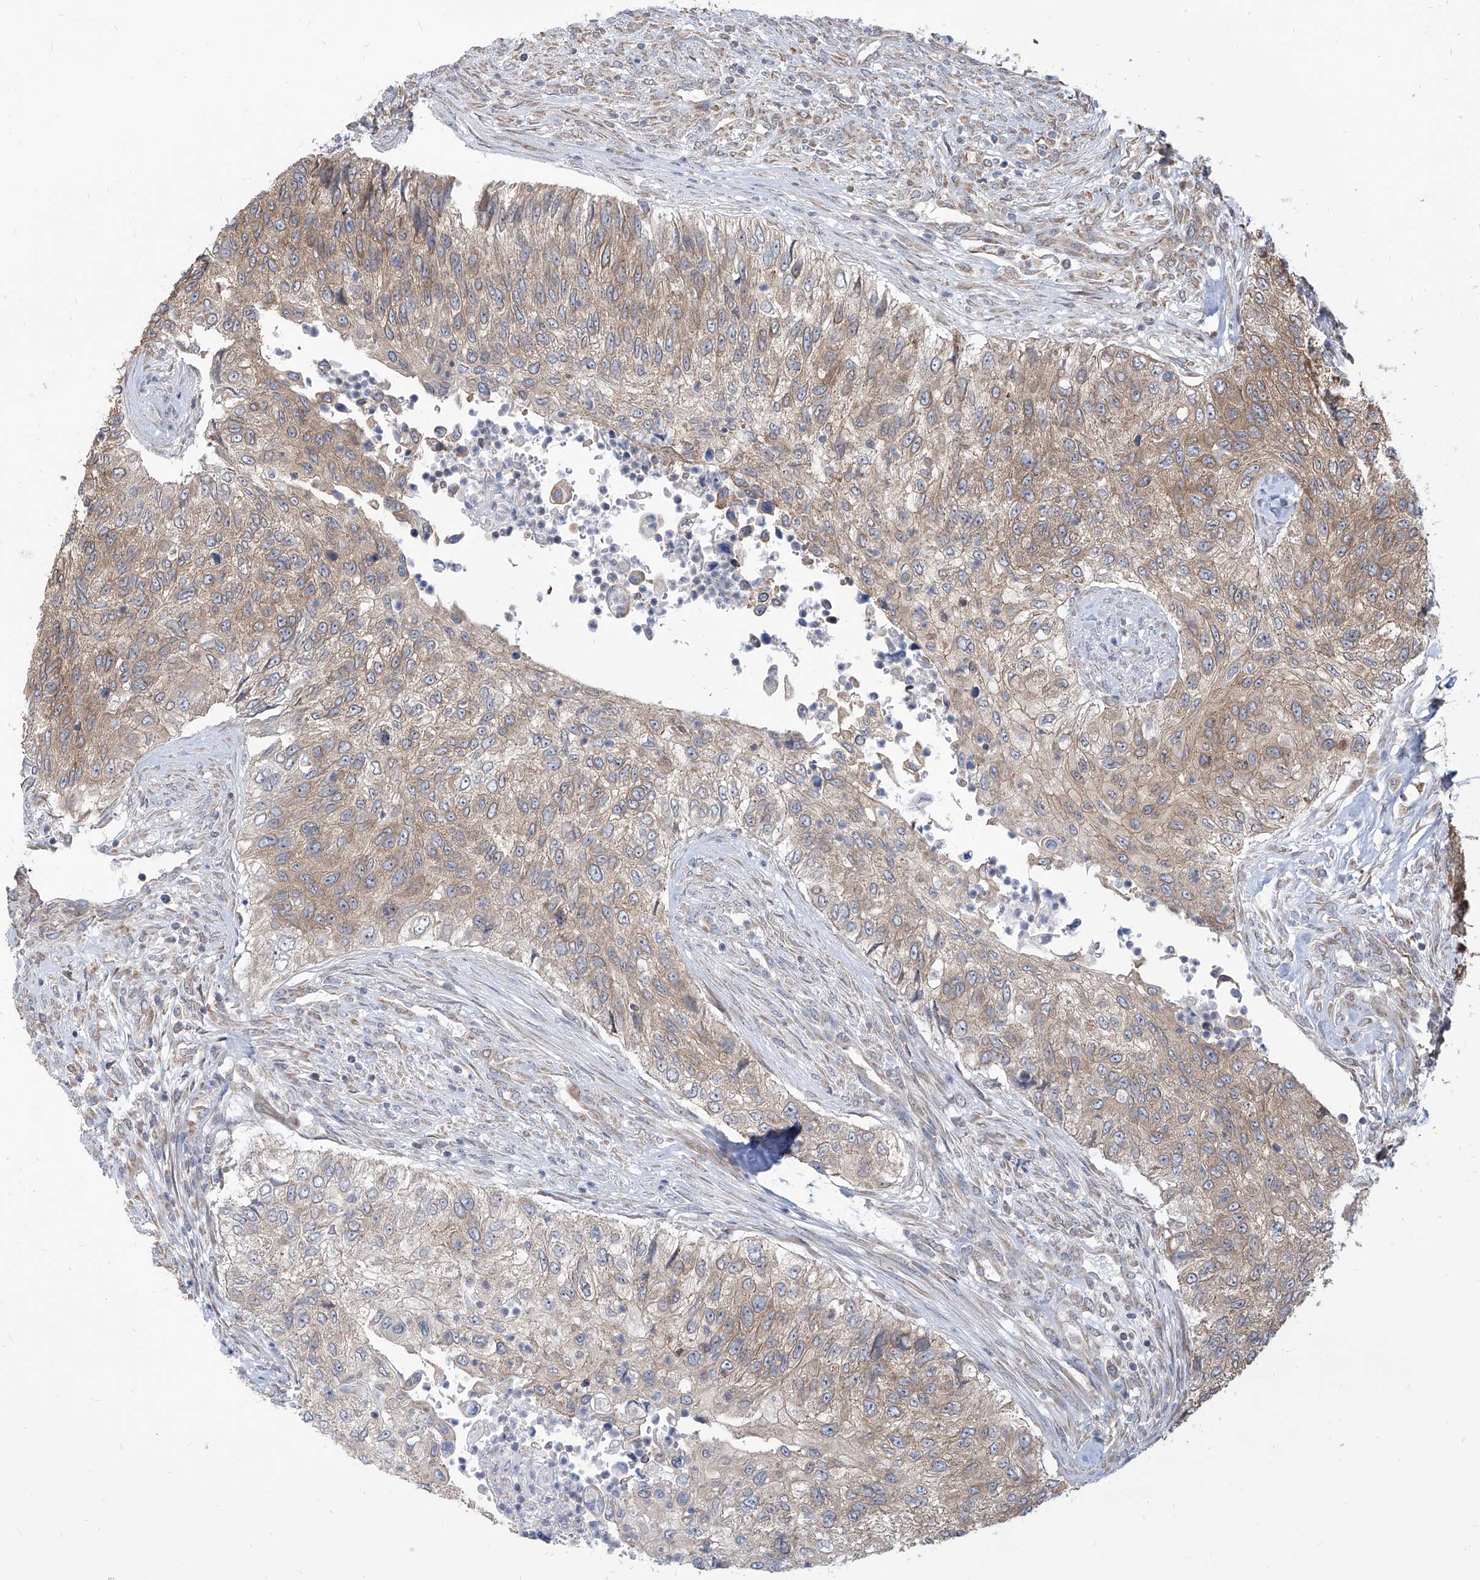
{"staining": {"intensity": "weak", "quantity": ">75%", "location": "cytoplasmic/membranous"}, "tissue": "urothelial cancer", "cell_type": "Tumor cells", "image_type": "cancer", "snomed": [{"axis": "morphology", "description": "Urothelial carcinoma, High grade"}, {"axis": "topography", "description": "Urinary bladder"}], "caption": "Urothelial cancer stained with a protein marker demonstrates weak staining in tumor cells.", "gene": "FAM83B", "patient": {"sex": "female", "age": 60}}